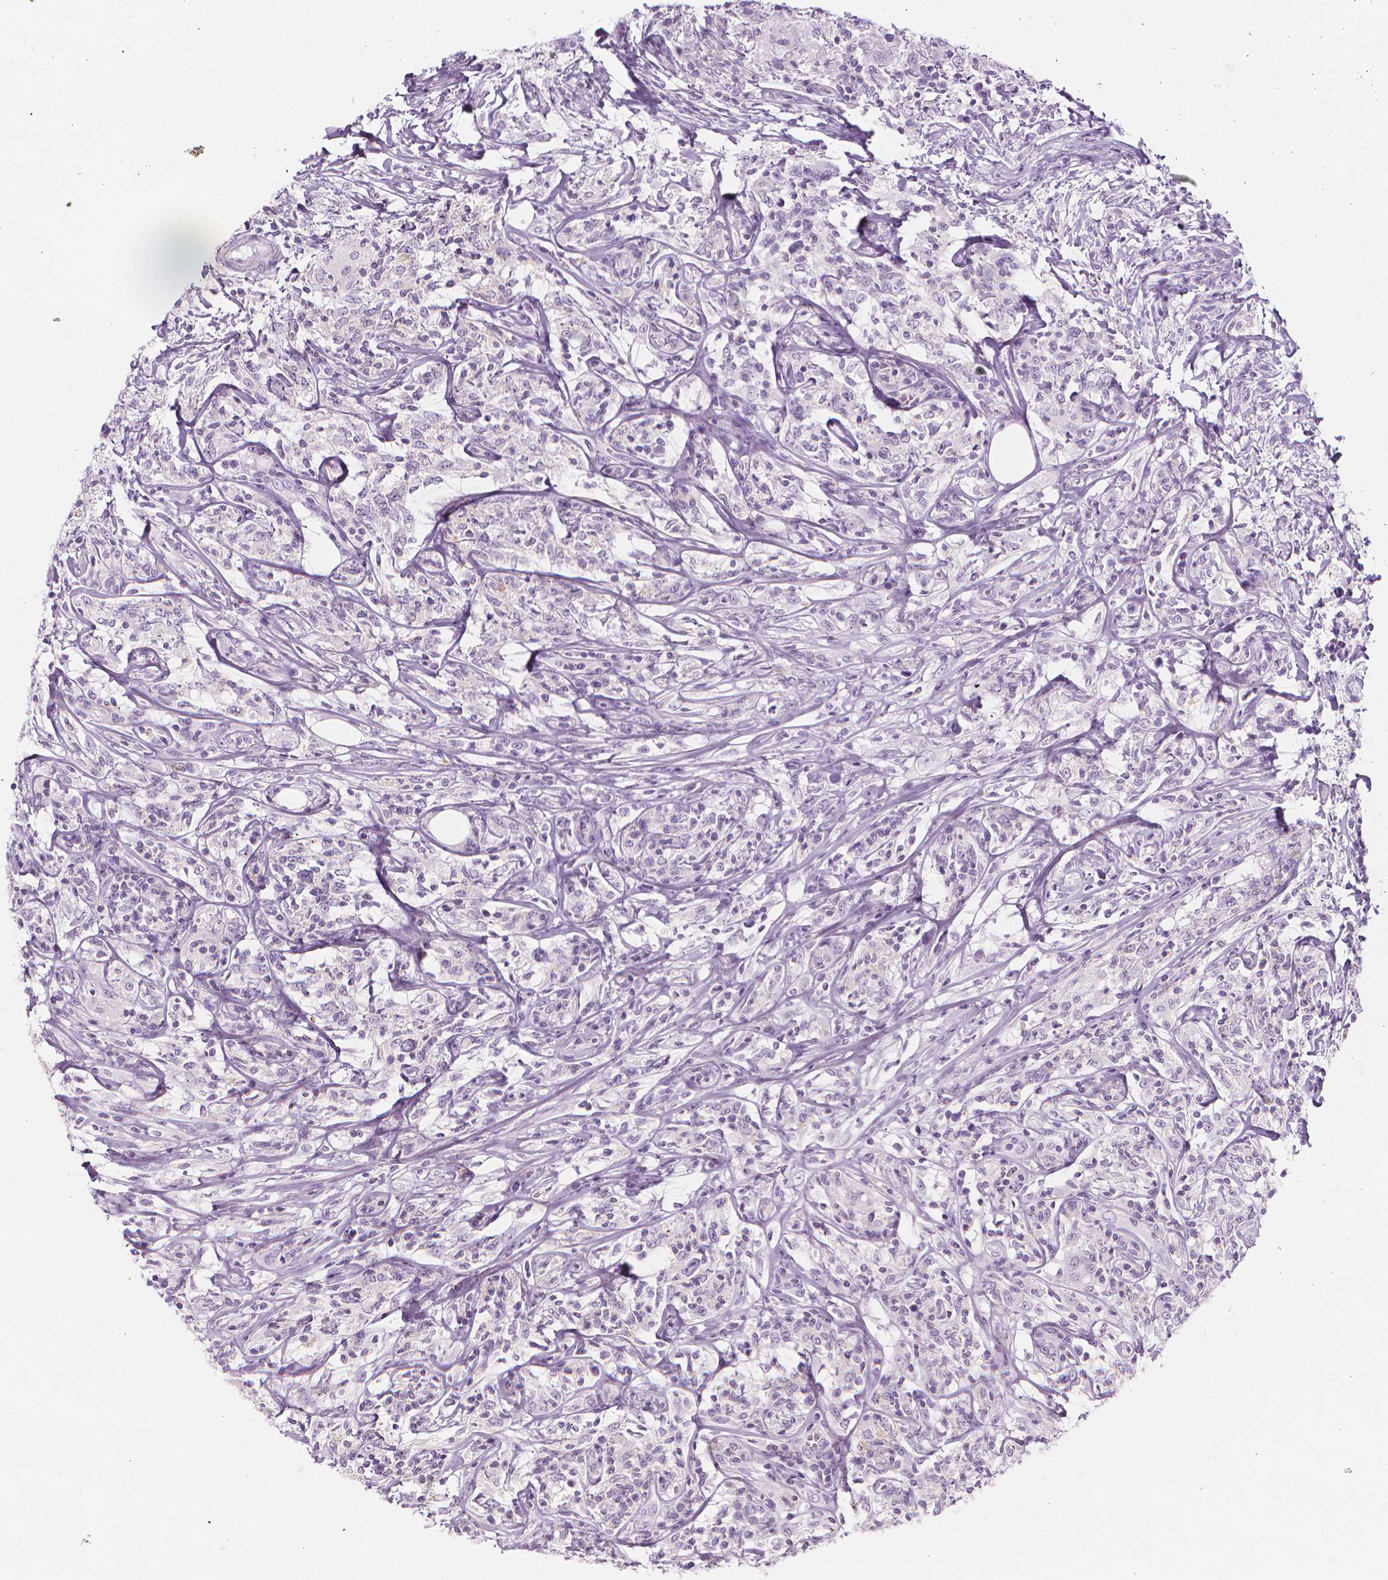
{"staining": {"intensity": "negative", "quantity": "none", "location": "none"}, "tissue": "lymphoma", "cell_type": "Tumor cells", "image_type": "cancer", "snomed": [{"axis": "morphology", "description": "Malignant lymphoma, non-Hodgkin's type, High grade"}, {"axis": "topography", "description": "Lymph node"}], "caption": "High magnification brightfield microscopy of malignant lymphoma, non-Hodgkin's type (high-grade) stained with DAB (3,3'-diaminobenzidine) (brown) and counterstained with hematoxylin (blue): tumor cells show no significant expression. (Stains: DAB (3,3'-diaminobenzidine) immunohistochemistry with hematoxylin counter stain, Microscopy: brightfield microscopy at high magnification).", "gene": "DCAF8L1", "patient": {"sex": "female", "age": 84}}